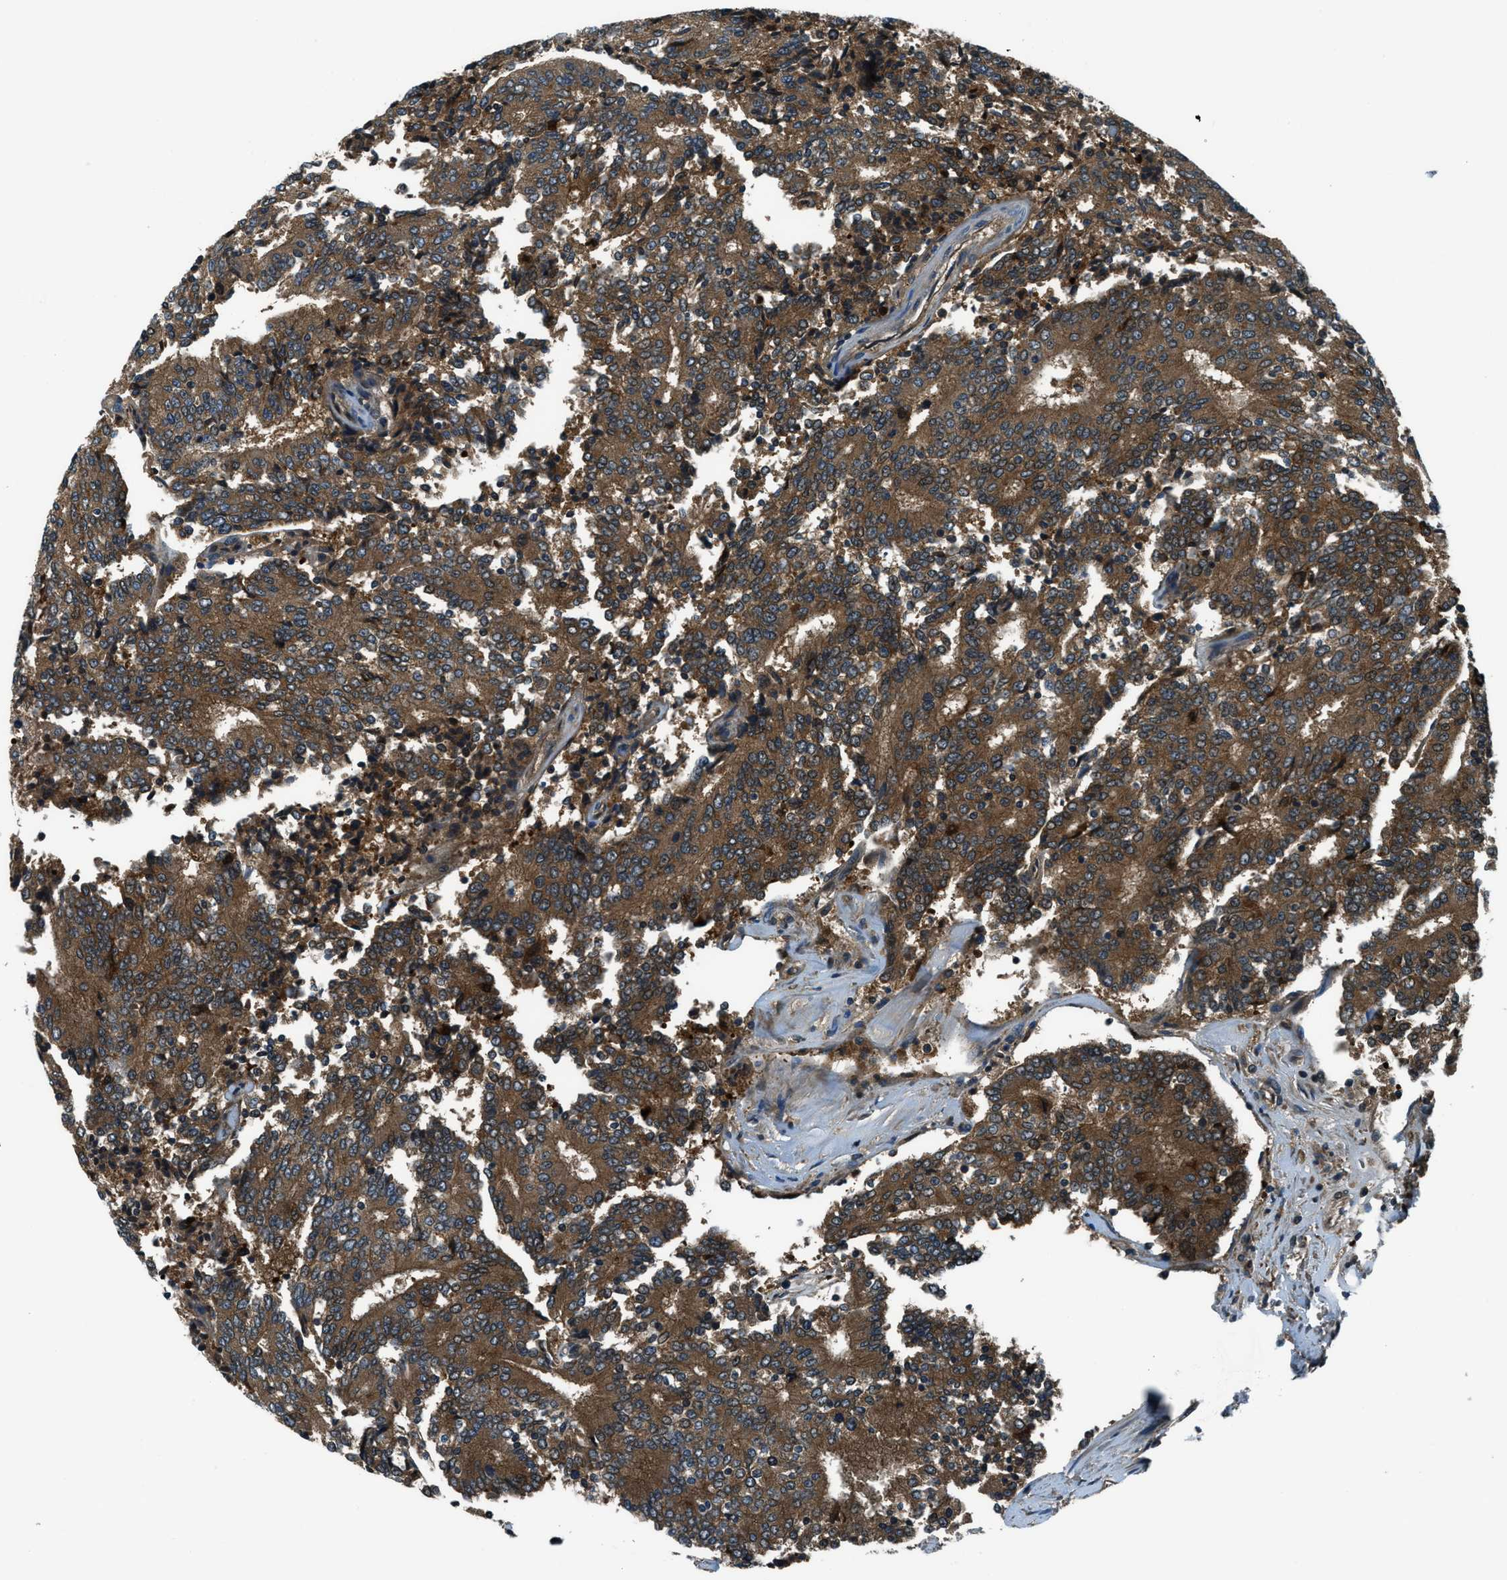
{"staining": {"intensity": "strong", "quantity": ">75%", "location": "cytoplasmic/membranous"}, "tissue": "prostate cancer", "cell_type": "Tumor cells", "image_type": "cancer", "snomed": [{"axis": "morphology", "description": "Normal tissue, NOS"}, {"axis": "morphology", "description": "Adenocarcinoma, High grade"}, {"axis": "topography", "description": "Prostate"}, {"axis": "topography", "description": "Seminal veicle"}], "caption": "The histopathology image displays staining of prostate high-grade adenocarcinoma, revealing strong cytoplasmic/membranous protein expression (brown color) within tumor cells. (DAB (3,3'-diaminobenzidine) IHC with brightfield microscopy, high magnification).", "gene": "HEBP2", "patient": {"sex": "male", "age": 55}}